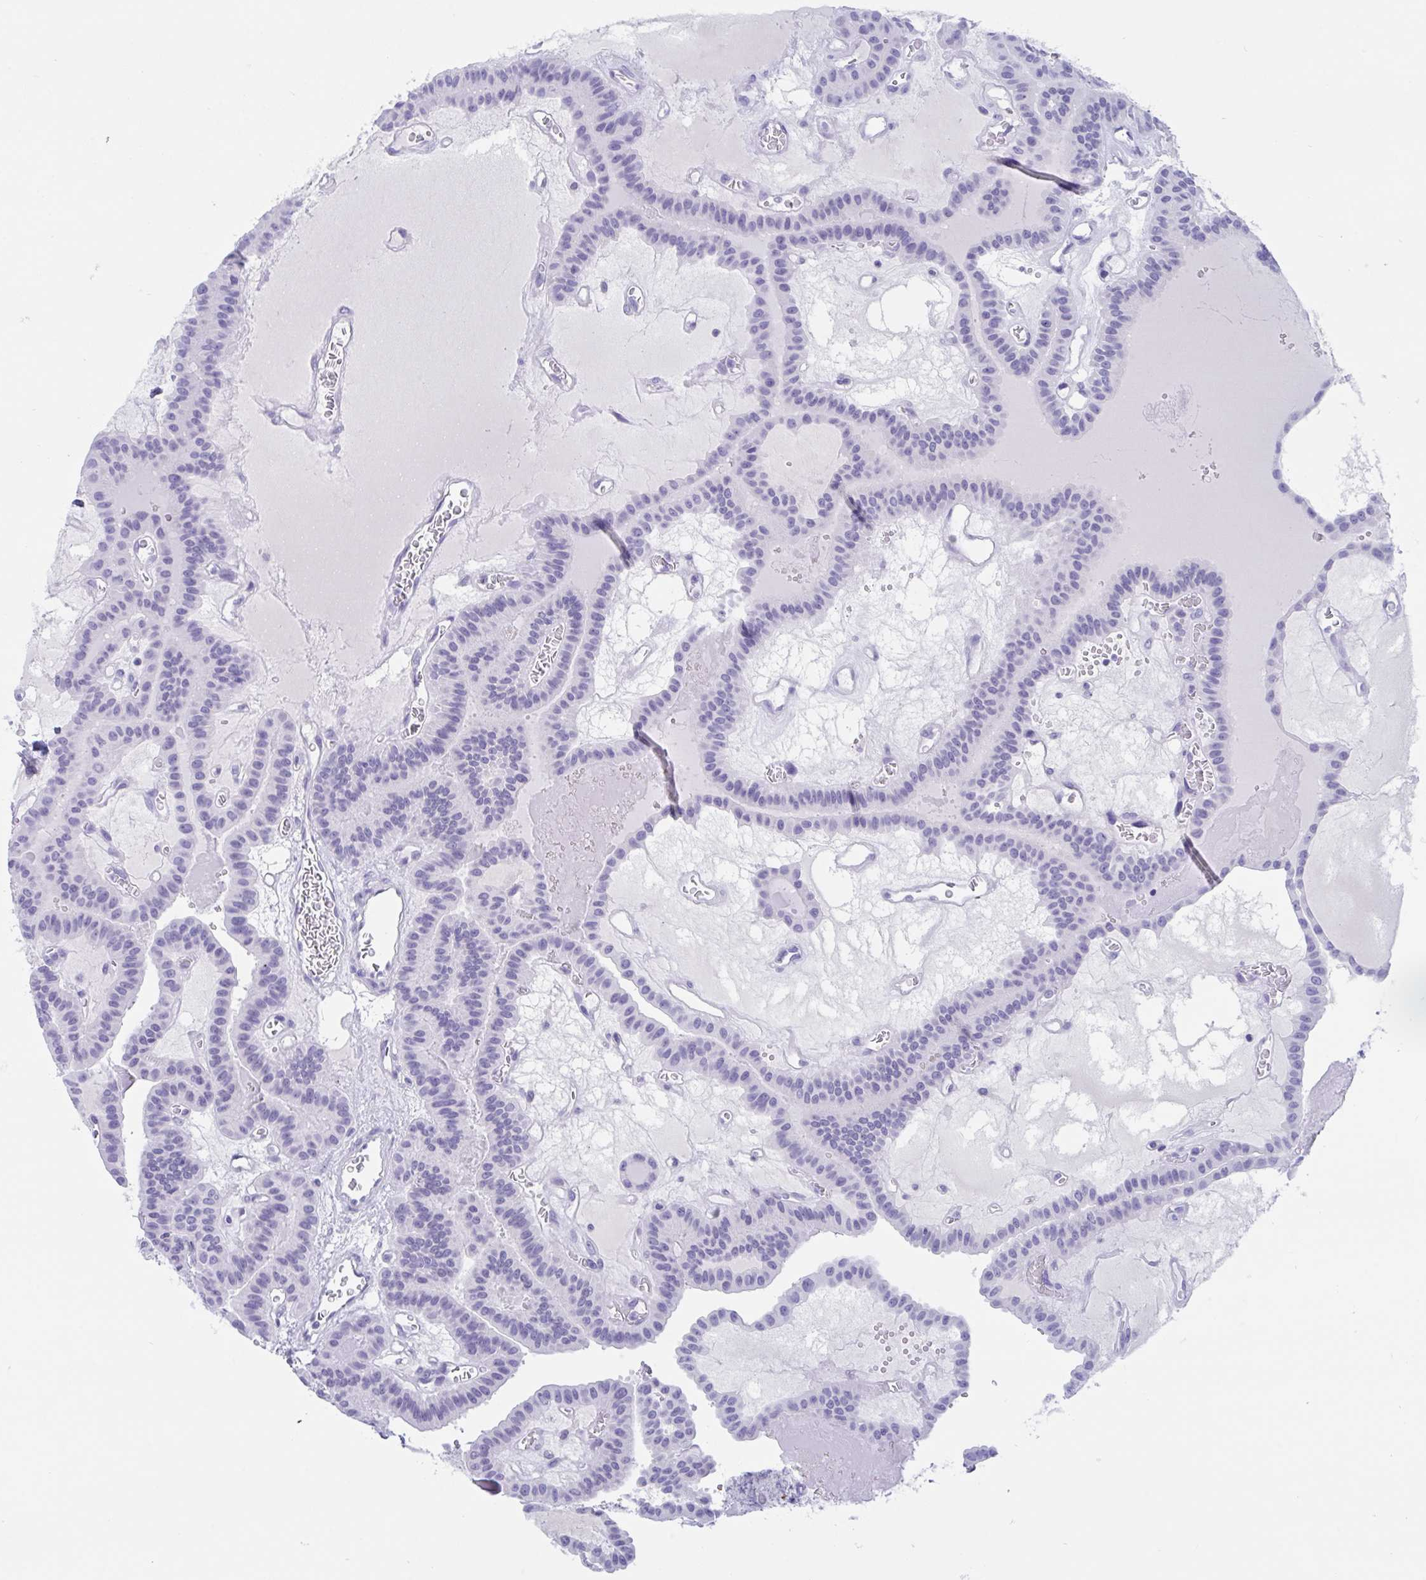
{"staining": {"intensity": "negative", "quantity": "none", "location": "none"}, "tissue": "thyroid cancer", "cell_type": "Tumor cells", "image_type": "cancer", "snomed": [{"axis": "morphology", "description": "Papillary adenocarcinoma, NOS"}, {"axis": "topography", "description": "Thyroid gland"}], "caption": "Tumor cells show no significant protein positivity in thyroid cancer.", "gene": "CDX4", "patient": {"sex": "male", "age": 87}}